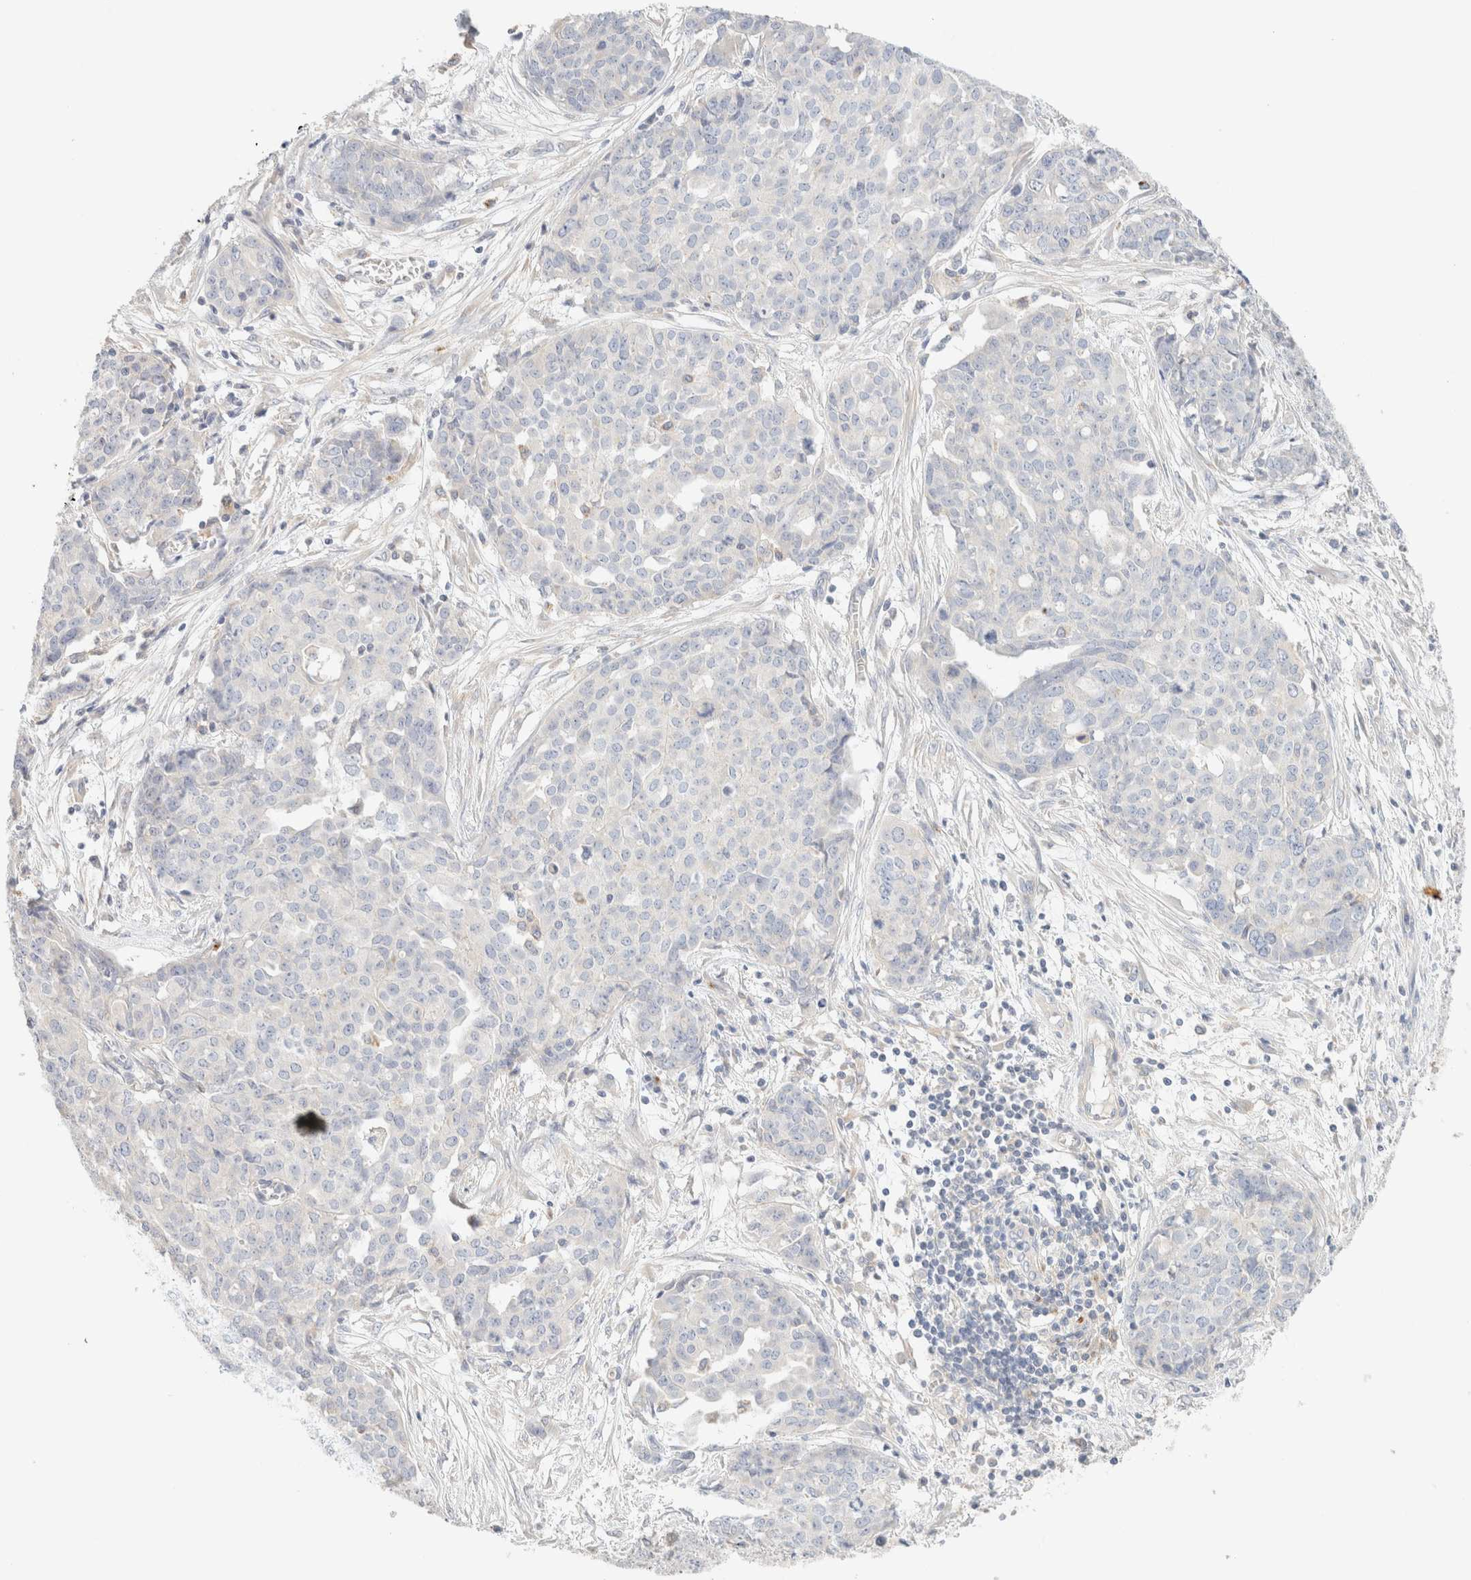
{"staining": {"intensity": "negative", "quantity": "none", "location": "none"}, "tissue": "ovarian cancer", "cell_type": "Tumor cells", "image_type": "cancer", "snomed": [{"axis": "morphology", "description": "Cystadenocarcinoma, serous, NOS"}, {"axis": "topography", "description": "Soft tissue"}, {"axis": "topography", "description": "Ovary"}], "caption": "Photomicrograph shows no protein staining in tumor cells of ovarian cancer tissue.", "gene": "SARM1", "patient": {"sex": "female", "age": 57}}